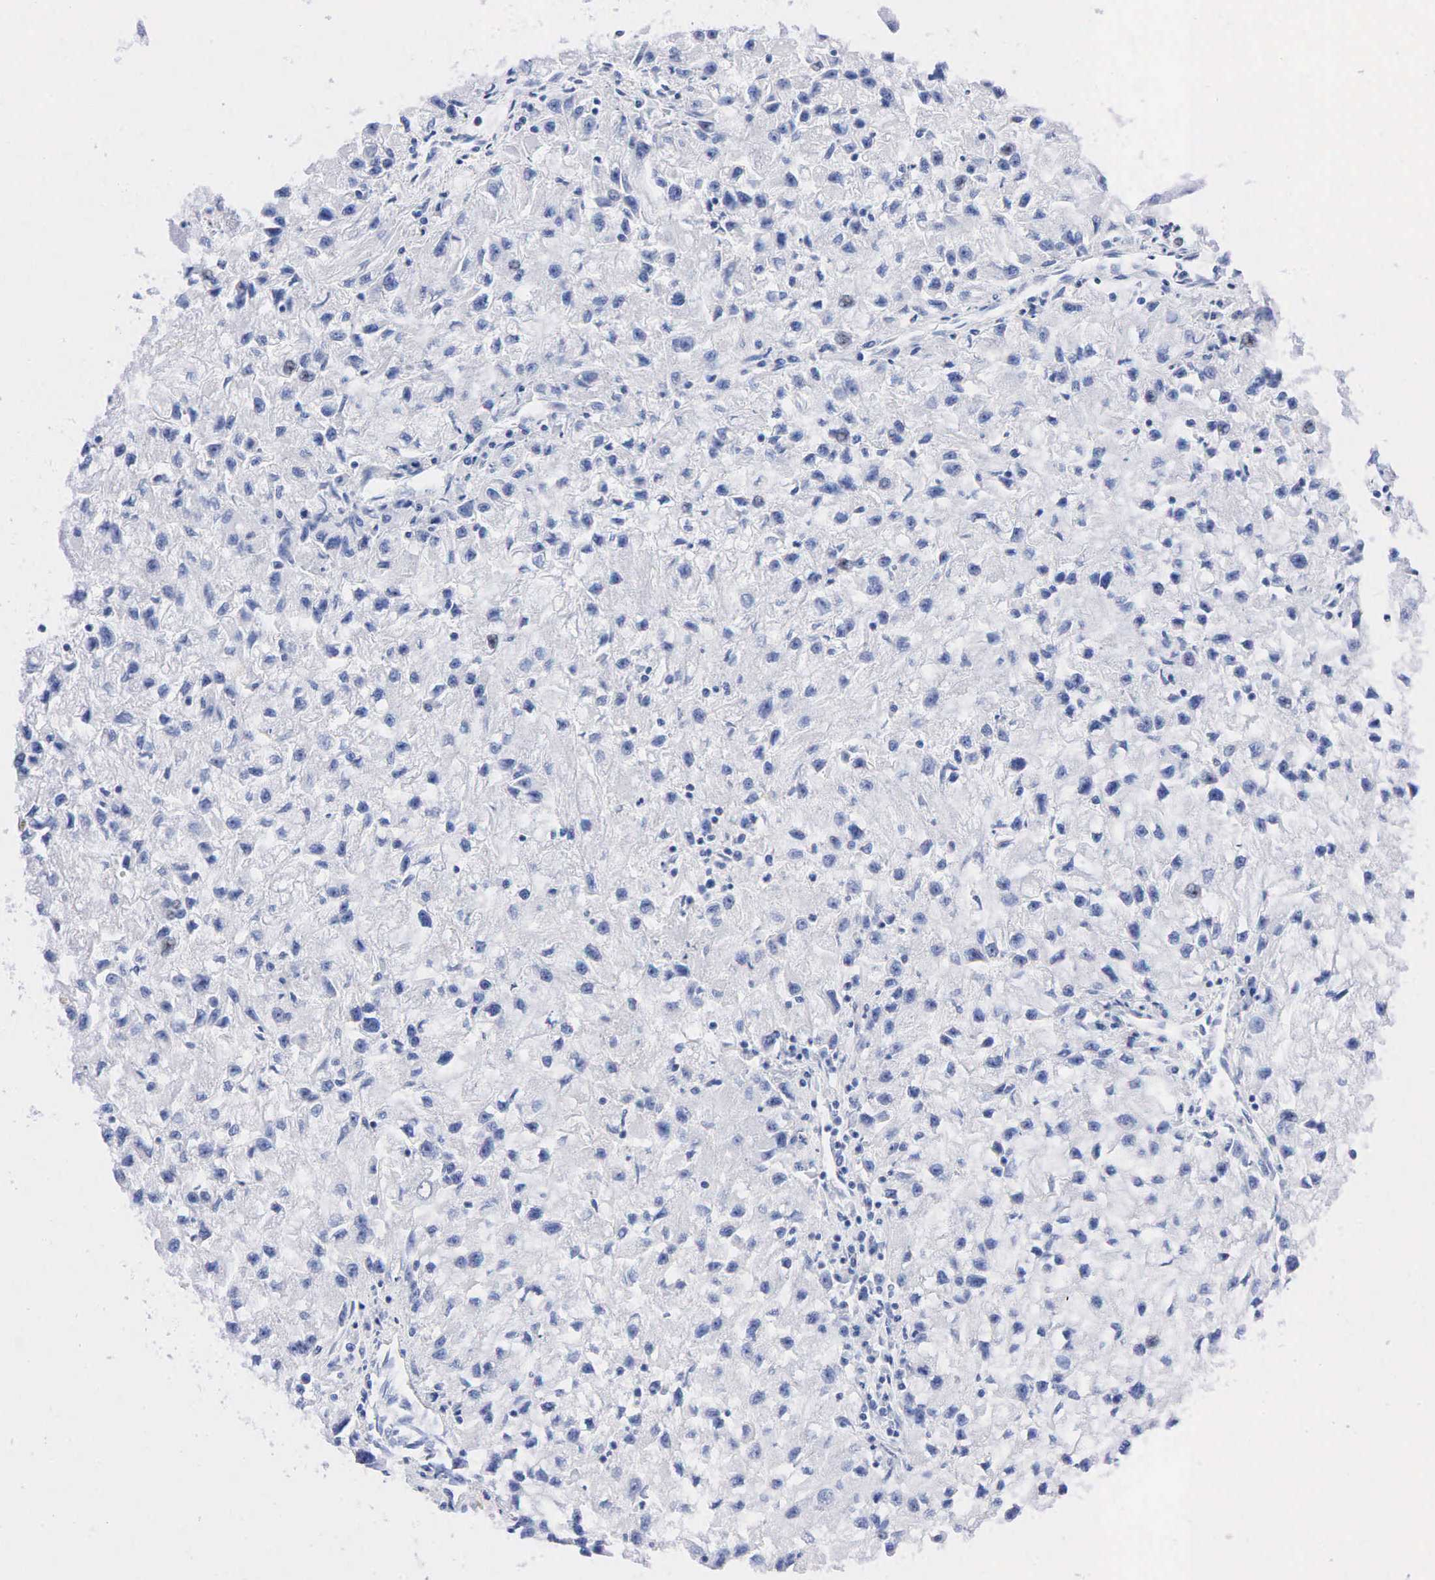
{"staining": {"intensity": "negative", "quantity": "none", "location": "none"}, "tissue": "renal cancer", "cell_type": "Tumor cells", "image_type": "cancer", "snomed": [{"axis": "morphology", "description": "Adenocarcinoma, NOS"}, {"axis": "topography", "description": "Kidney"}], "caption": "High power microscopy micrograph of an immunohistochemistry (IHC) image of renal cancer, revealing no significant expression in tumor cells.", "gene": "PTH", "patient": {"sex": "male", "age": 59}}